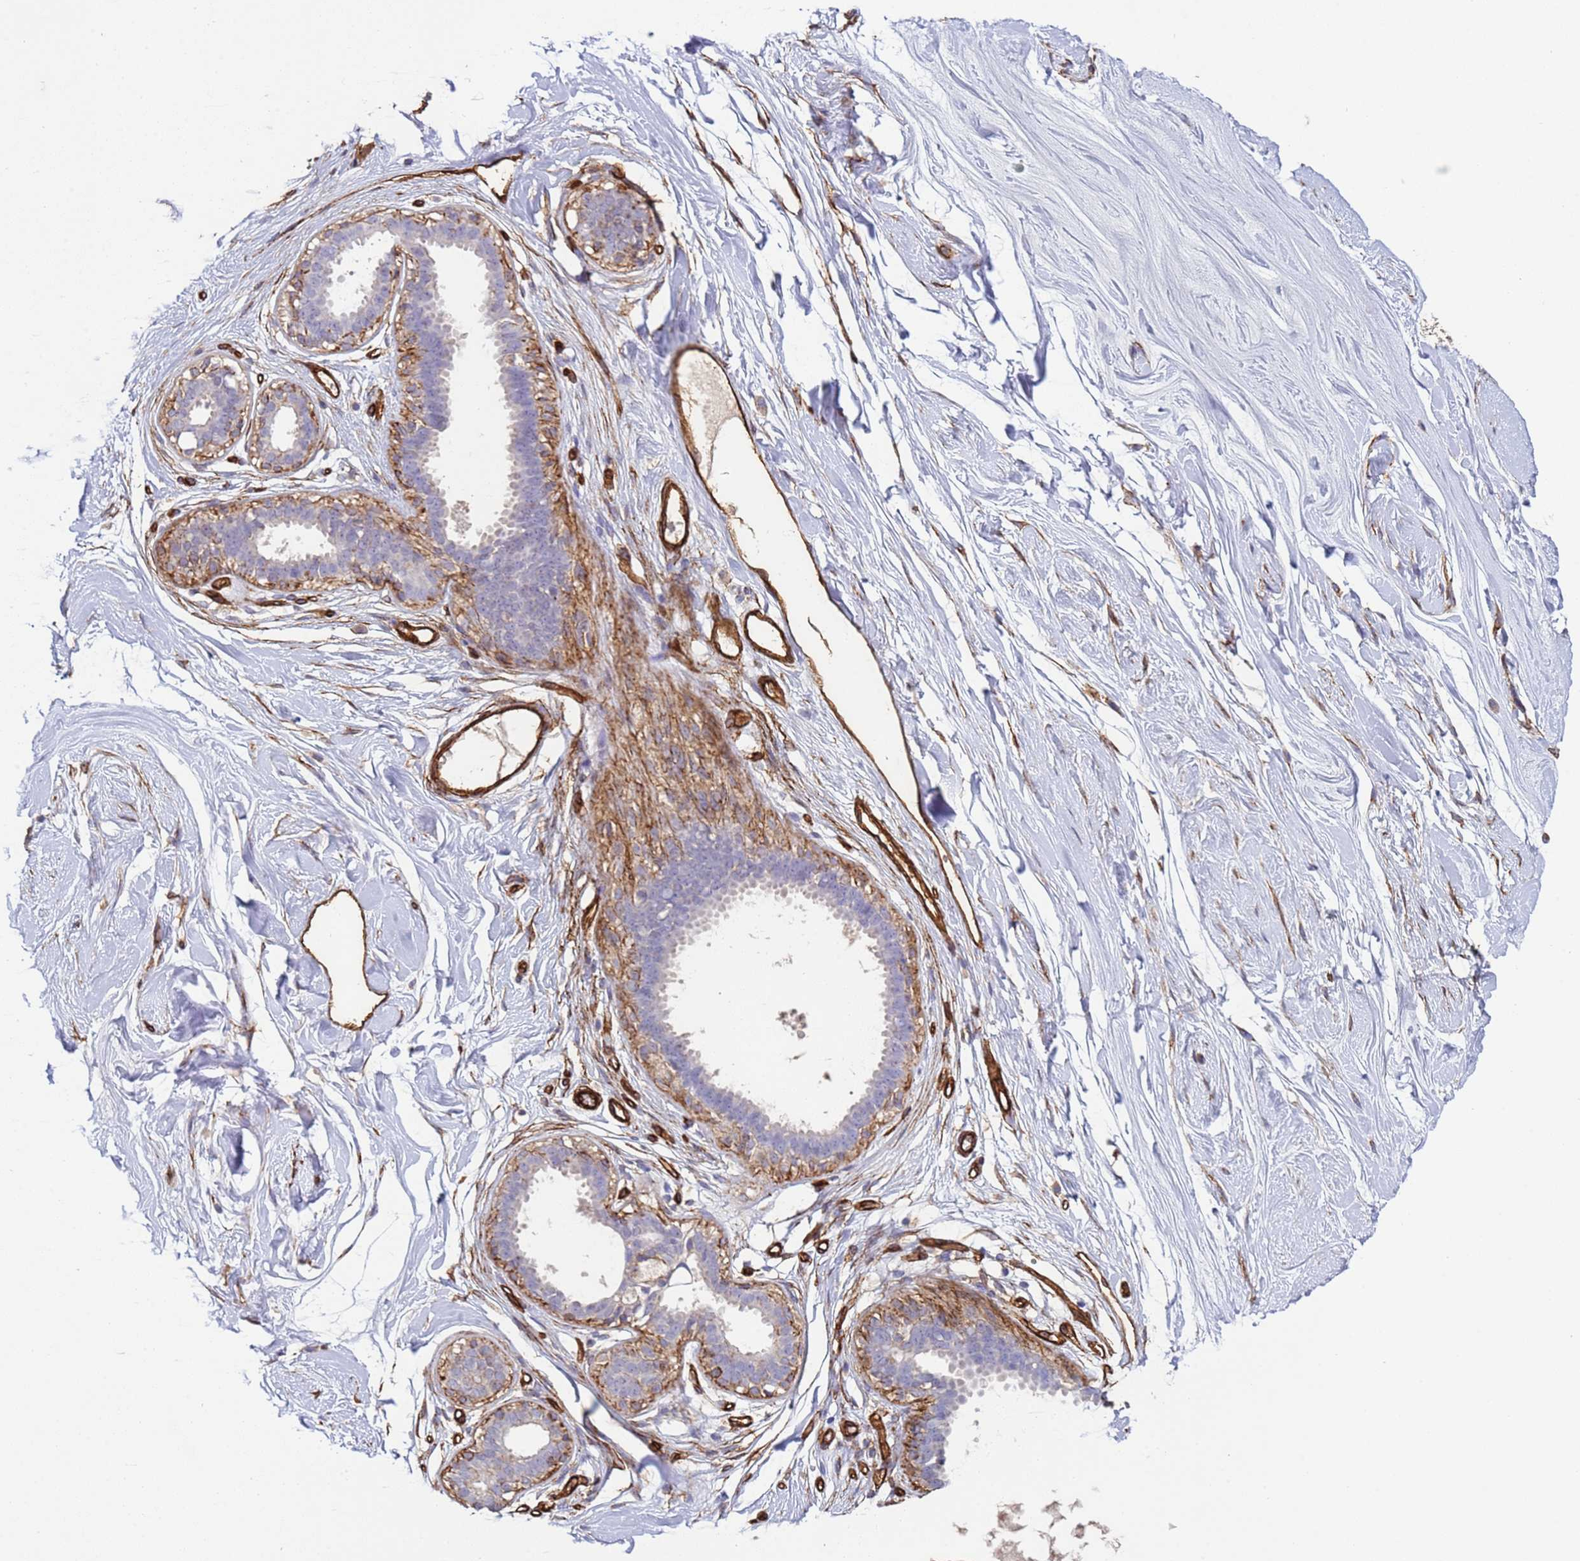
{"staining": {"intensity": "moderate", "quantity": ">75%", "location": "cytoplasmic/membranous"}, "tissue": "breast", "cell_type": "Adipocytes", "image_type": "normal", "snomed": [{"axis": "morphology", "description": "Normal tissue, NOS"}, {"axis": "topography", "description": "Breast"}], "caption": "An IHC histopathology image of unremarkable tissue is shown. Protein staining in brown highlights moderate cytoplasmic/membranous positivity in breast within adipocytes.", "gene": "GASK1A", "patient": {"sex": "female", "age": 45}}